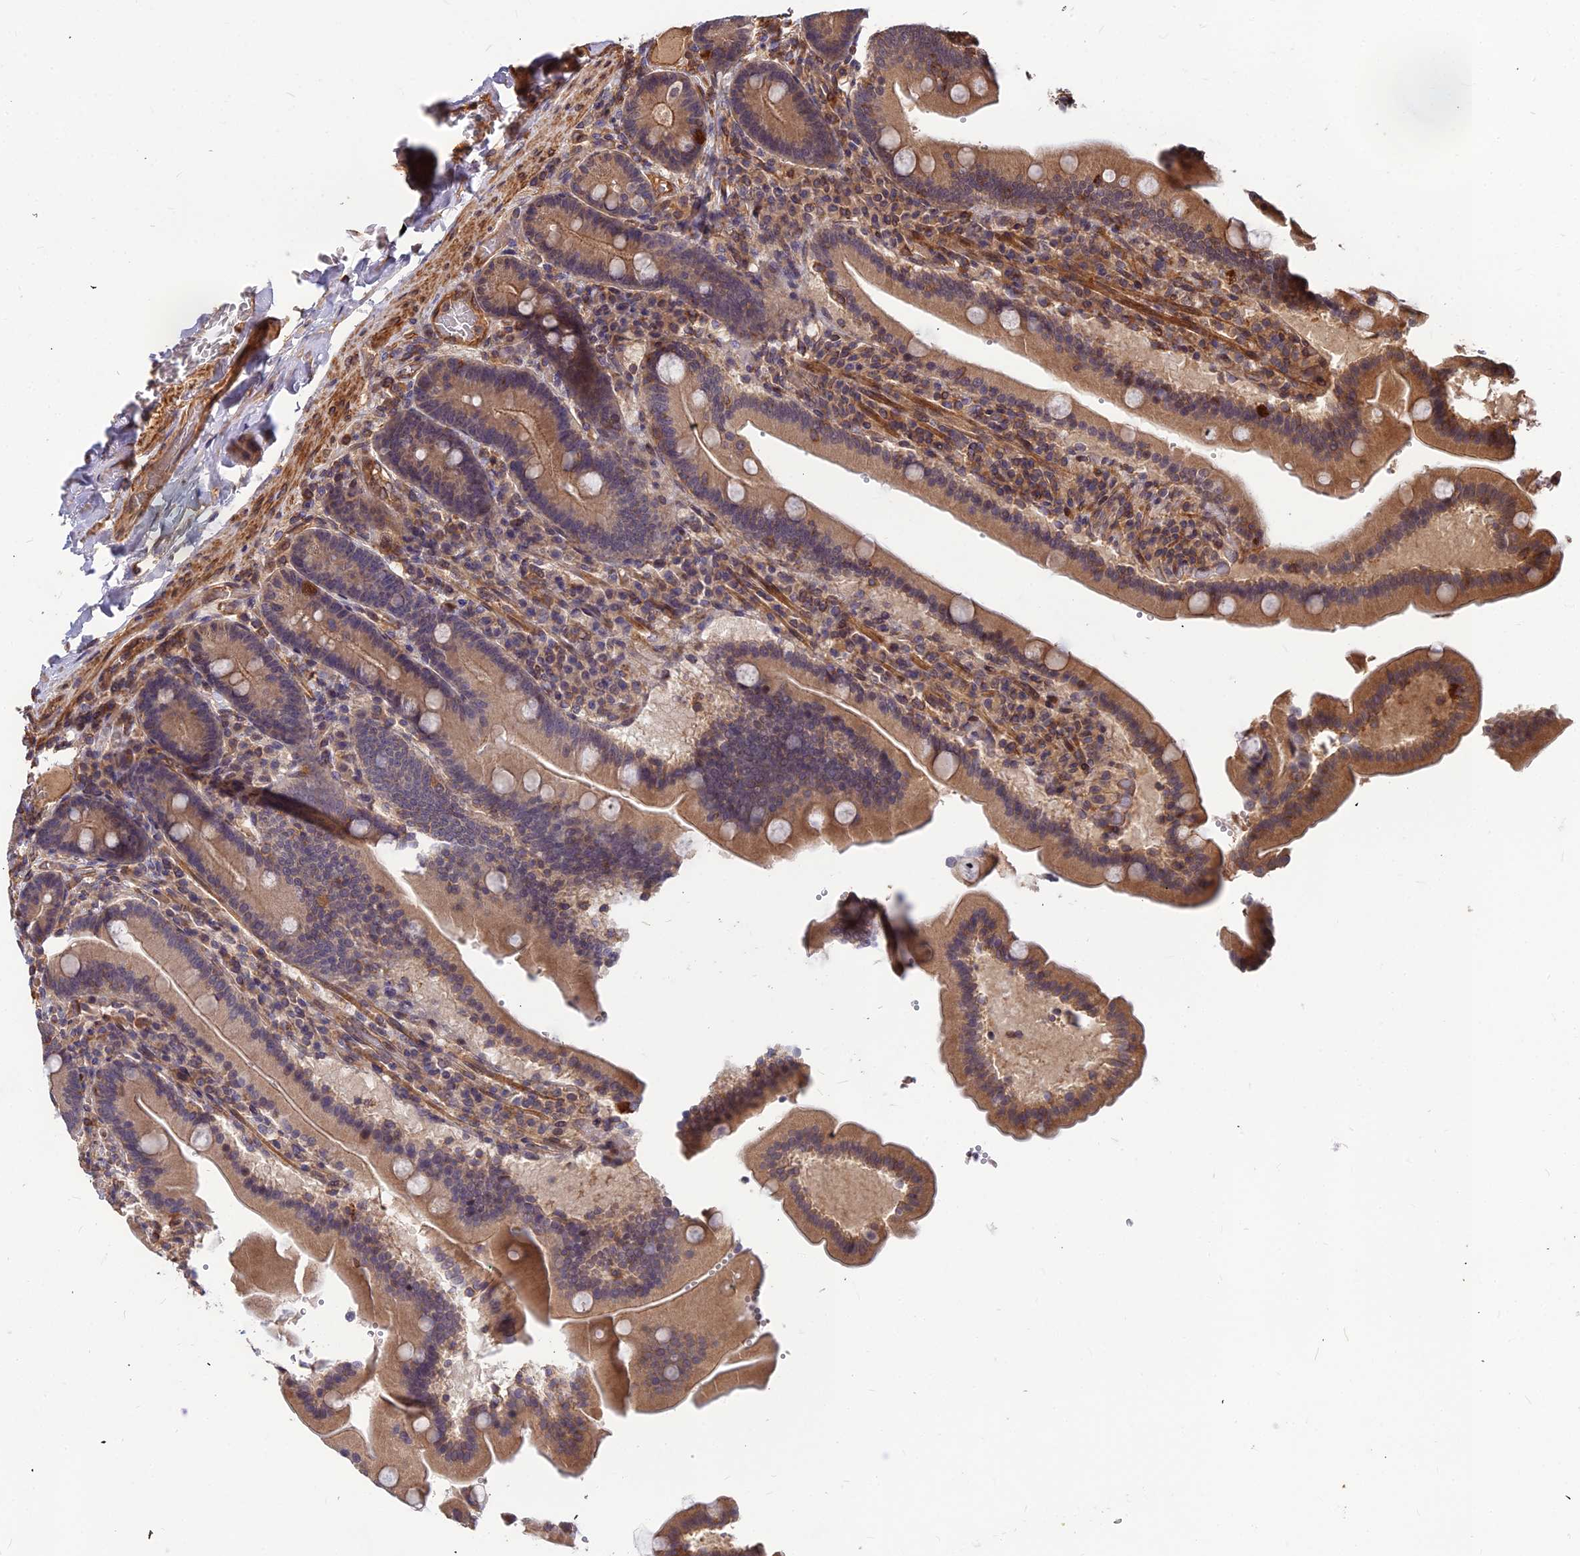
{"staining": {"intensity": "moderate", "quantity": ">75%", "location": "cytoplasmic/membranous"}, "tissue": "duodenum", "cell_type": "Glandular cells", "image_type": "normal", "snomed": [{"axis": "morphology", "description": "Normal tissue, NOS"}, {"axis": "topography", "description": "Duodenum"}], "caption": "Duodenum stained for a protein shows moderate cytoplasmic/membranous positivity in glandular cells. Using DAB (3,3'-diaminobenzidine) (brown) and hematoxylin (blue) stains, captured at high magnification using brightfield microscopy.", "gene": "ZNF467", "patient": {"sex": "female", "age": 62}}